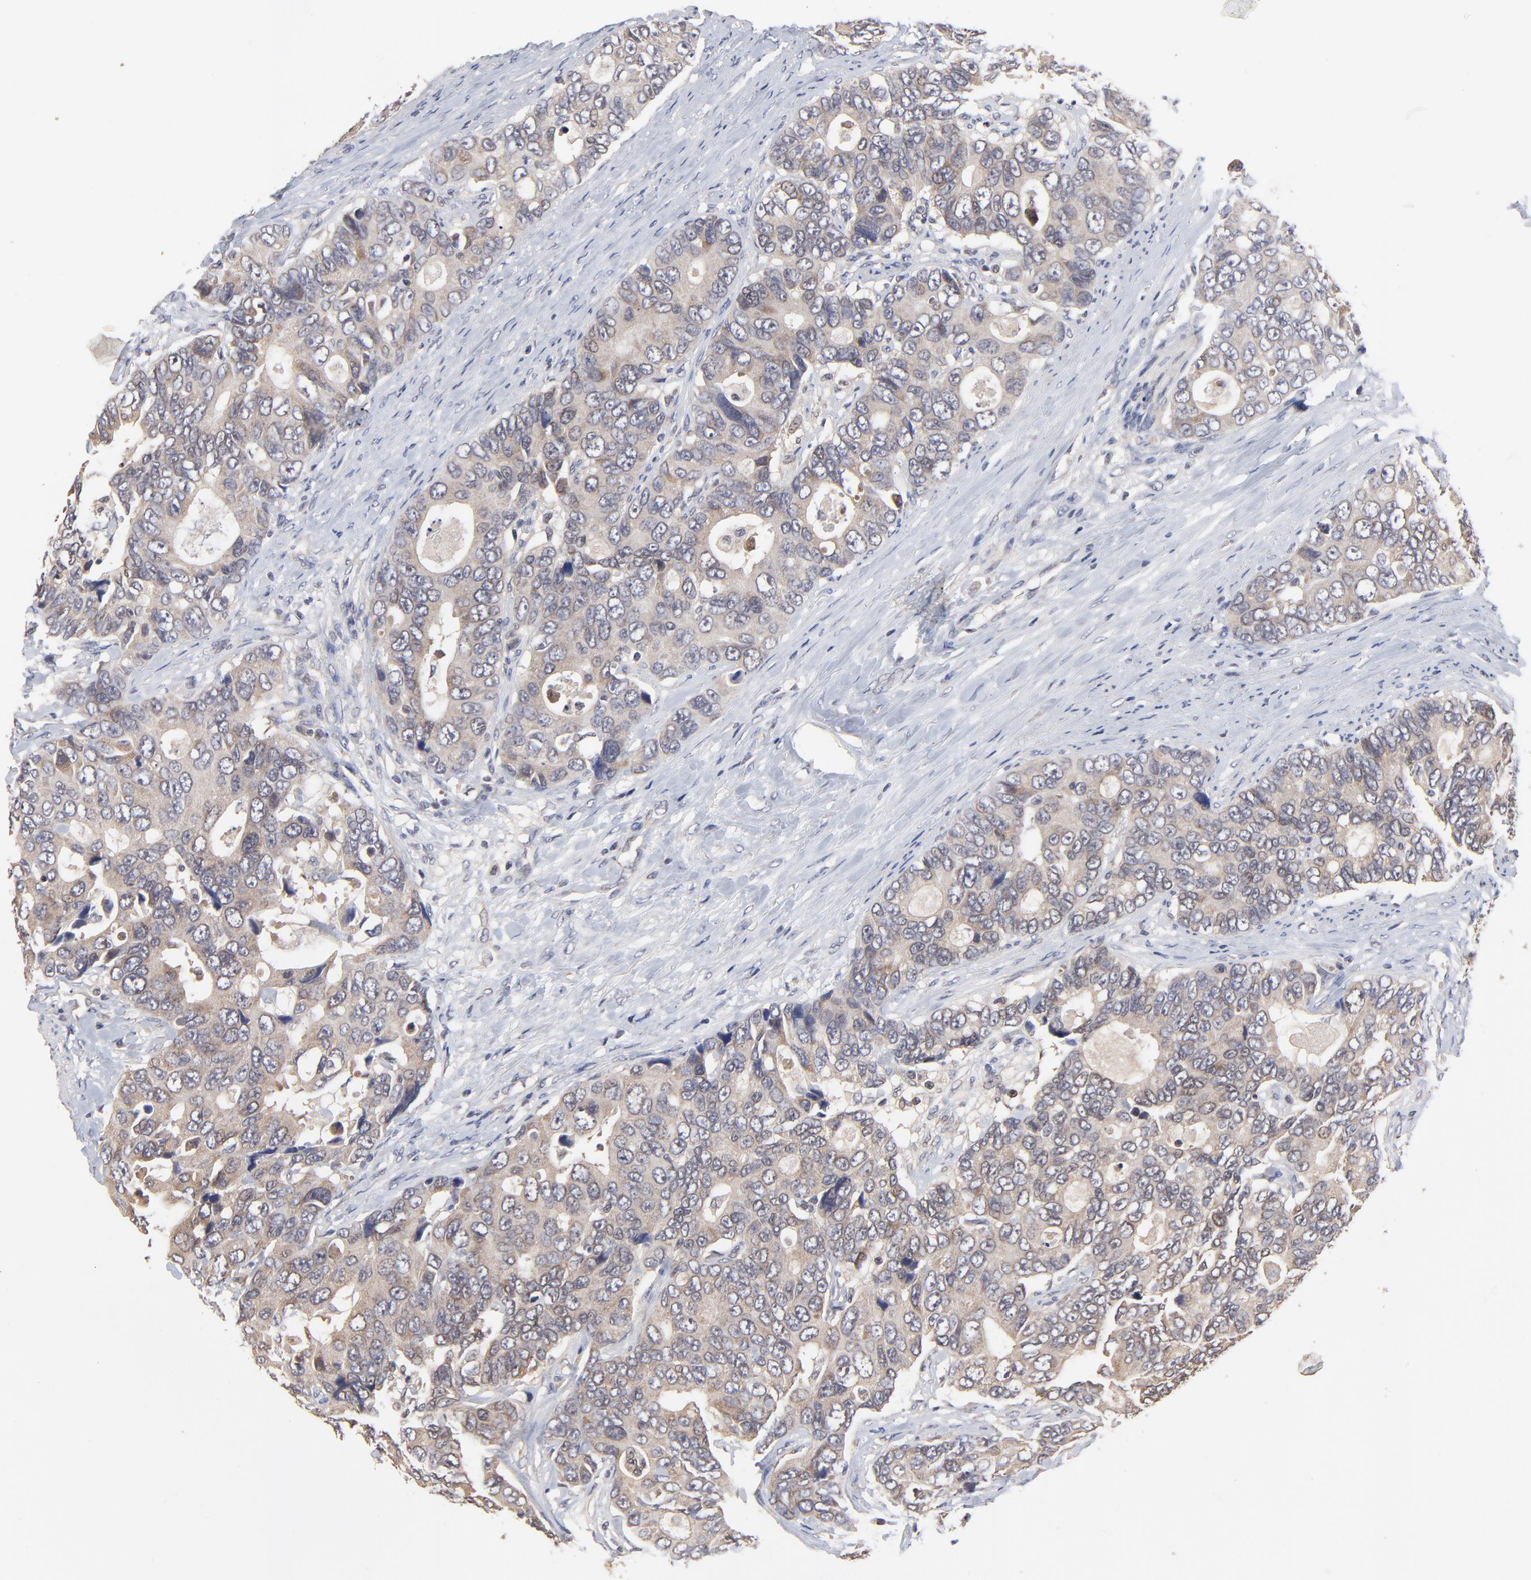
{"staining": {"intensity": "weak", "quantity": ">75%", "location": "cytoplasmic/membranous"}, "tissue": "colorectal cancer", "cell_type": "Tumor cells", "image_type": "cancer", "snomed": [{"axis": "morphology", "description": "Adenocarcinoma, NOS"}, {"axis": "topography", "description": "Rectum"}], "caption": "Immunohistochemistry image of neoplastic tissue: human colorectal adenocarcinoma stained using immunohistochemistry reveals low levels of weak protein expression localized specifically in the cytoplasmic/membranous of tumor cells, appearing as a cytoplasmic/membranous brown color.", "gene": "PCMT1", "patient": {"sex": "female", "age": 67}}